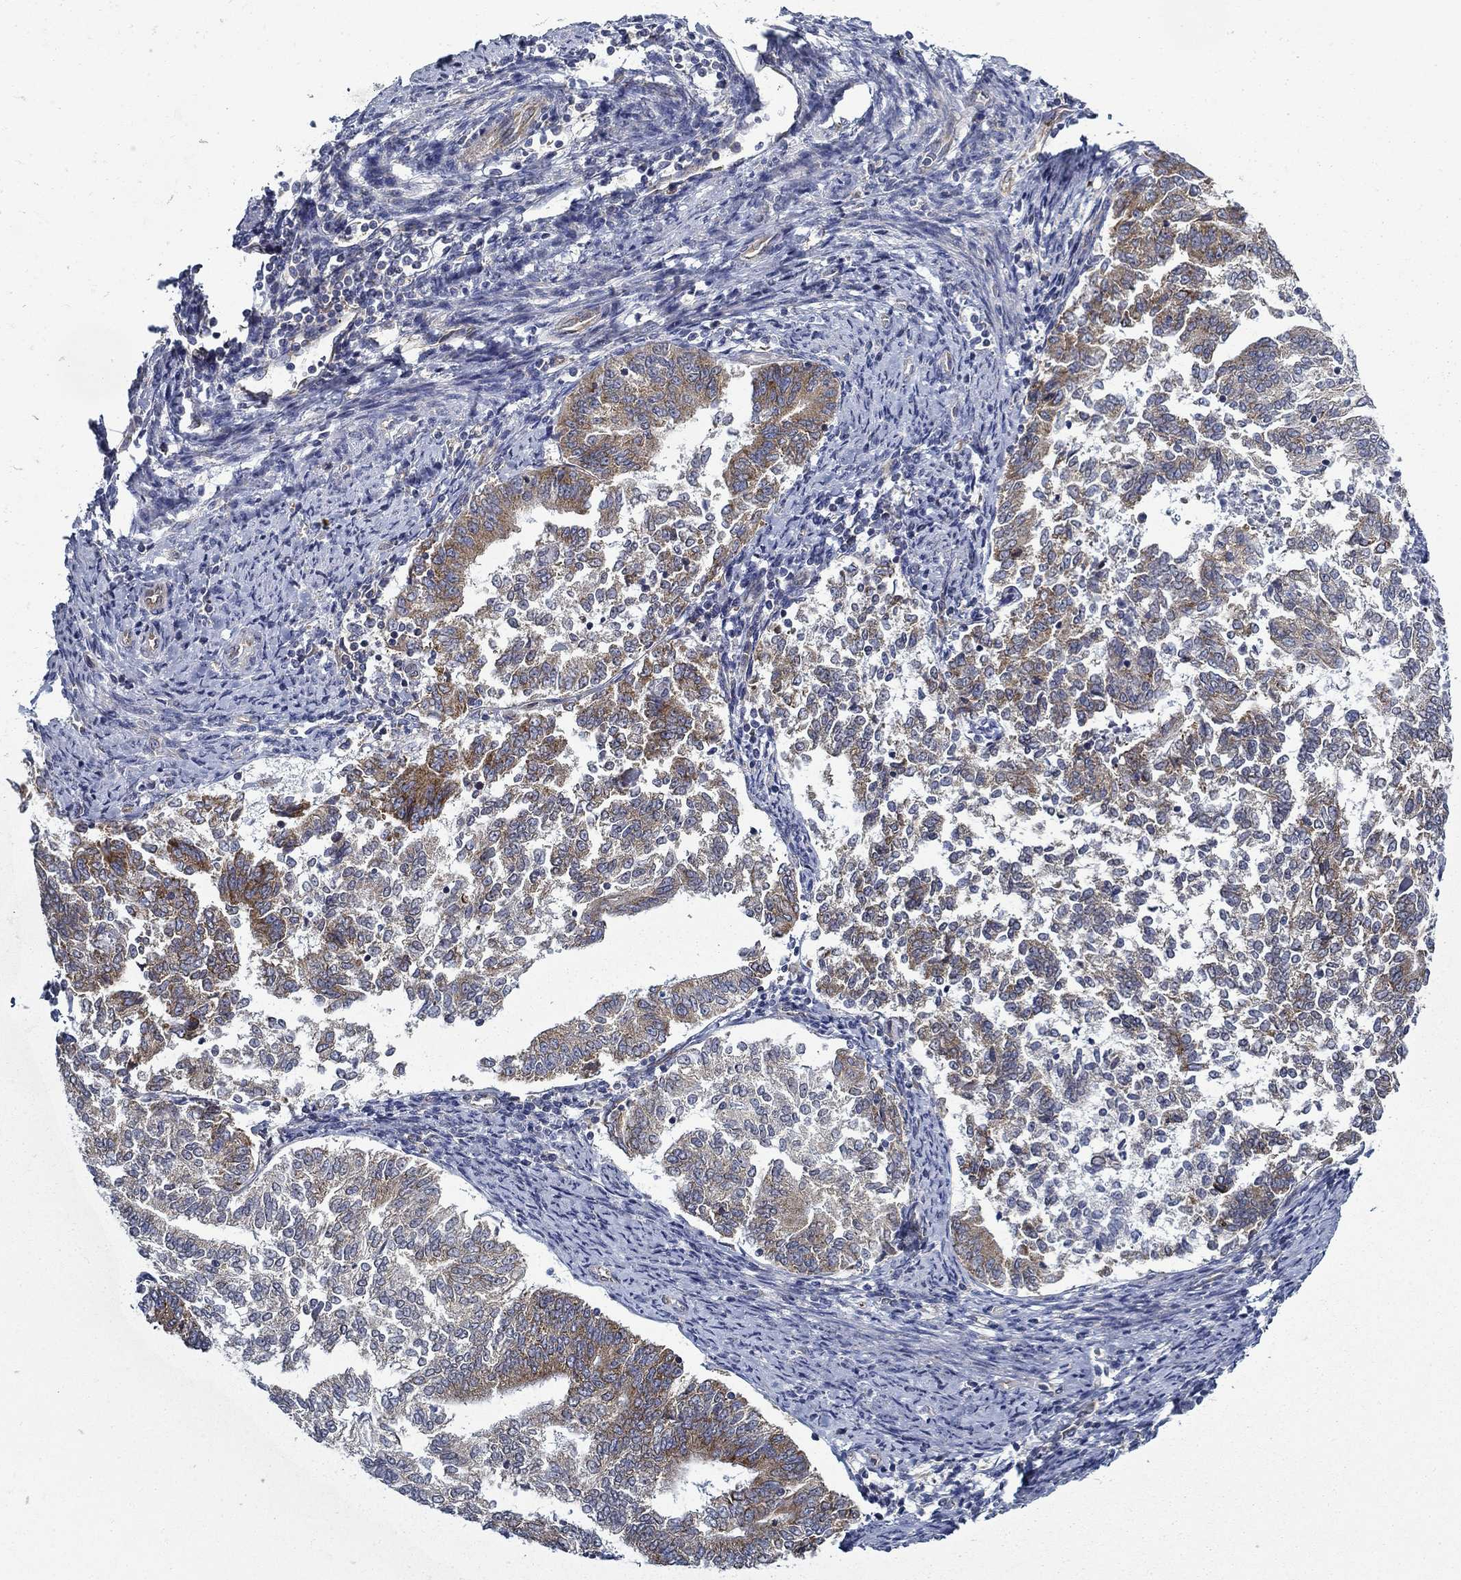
{"staining": {"intensity": "moderate", "quantity": "<25%", "location": "cytoplasmic/membranous"}, "tissue": "endometrial cancer", "cell_type": "Tumor cells", "image_type": "cancer", "snomed": [{"axis": "morphology", "description": "Adenocarcinoma, NOS"}, {"axis": "topography", "description": "Endometrium"}], "caption": "This is an image of IHC staining of adenocarcinoma (endometrial), which shows moderate expression in the cytoplasmic/membranous of tumor cells.", "gene": "FXR1", "patient": {"sex": "female", "age": 65}}